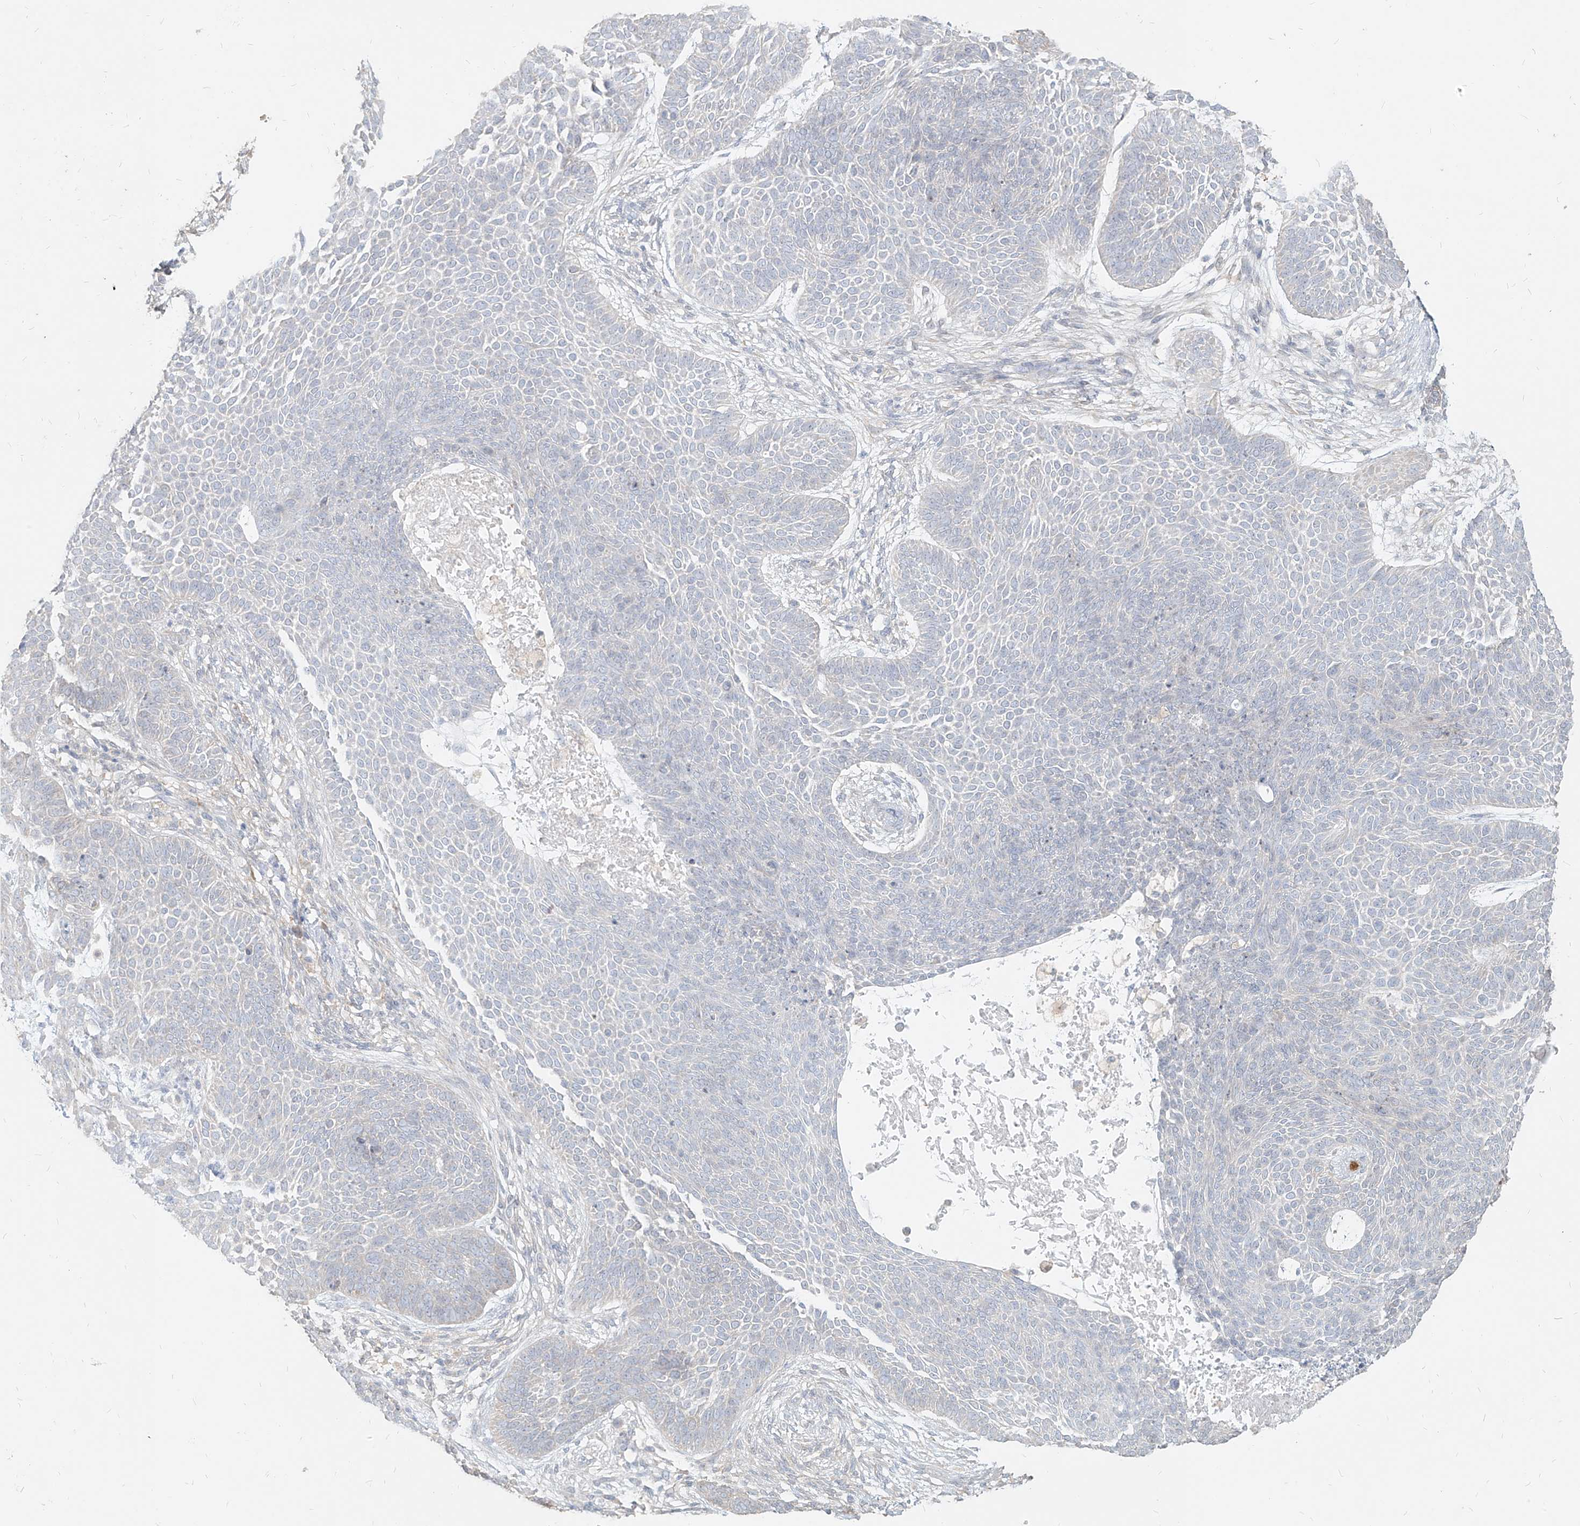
{"staining": {"intensity": "negative", "quantity": "none", "location": "none"}, "tissue": "skin cancer", "cell_type": "Tumor cells", "image_type": "cancer", "snomed": [{"axis": "morphology", "description": "Basal cell carcinoma"}, {"axis": "topography", "description": "Skin"}], "caption": "Basal cell carcinoma (skin) stained for a protein using IHC displays no positivity tumor cells.", "gene": "PGD", "patient": {"sex": "male", "age": 85}}